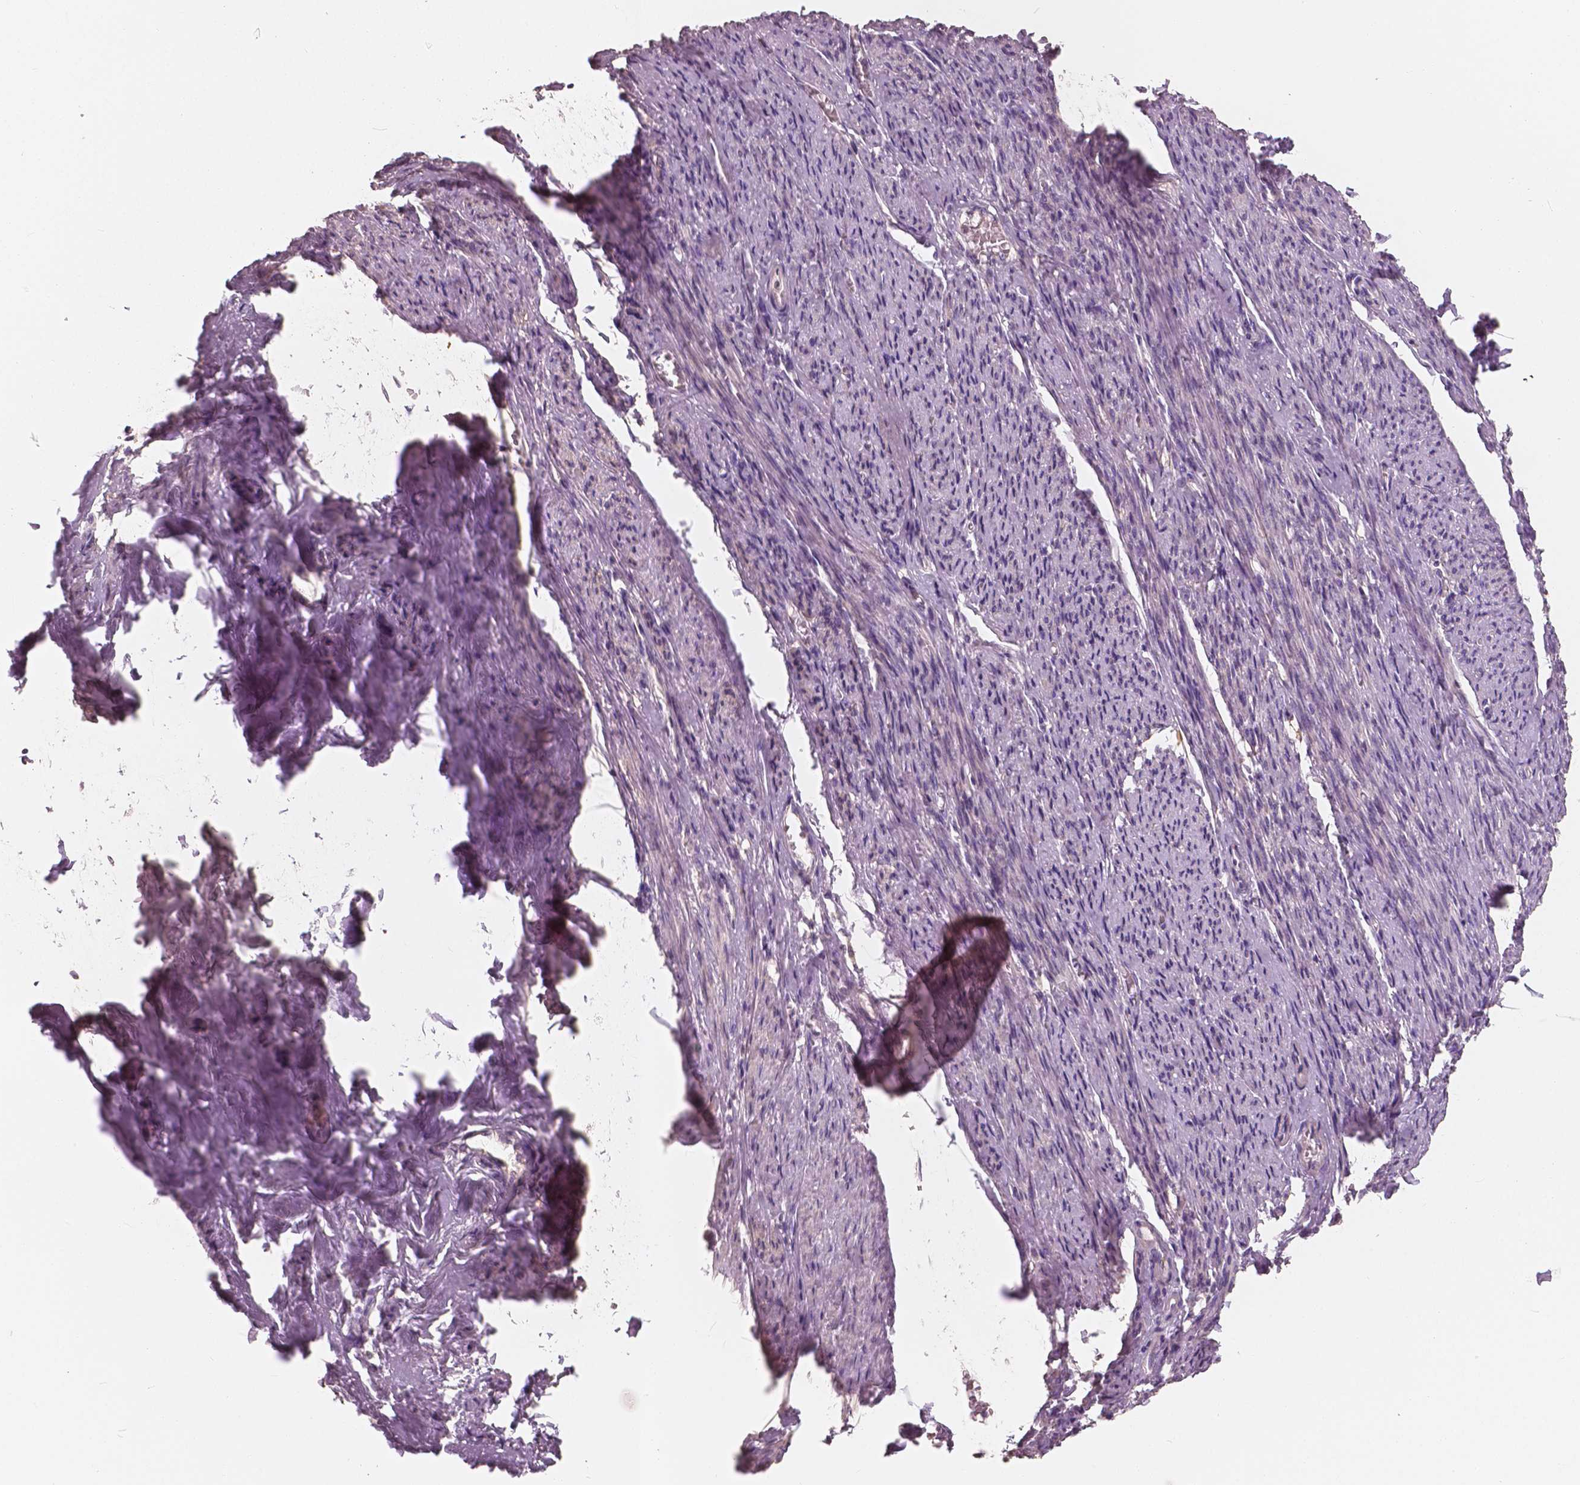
{"staining": {"intensity": "negative", "quantity": "none", "location": "none"}, "tissue": "smooth muscle", "cell_type": "Smooth muscle cells", "image_type": "normal", "snomed": [{"axis": "morphology", "description": "Normal tissue, NOS"}, {"axis": "topography", "description": "Smooth muscle"}], "caption": "Unremarkable smooth muscle was stained to show a protein in brown. There is no significant staining in smooth muscle cells.", "gene": "SAT2", "patient": {"sex": "female", "age": 65}}